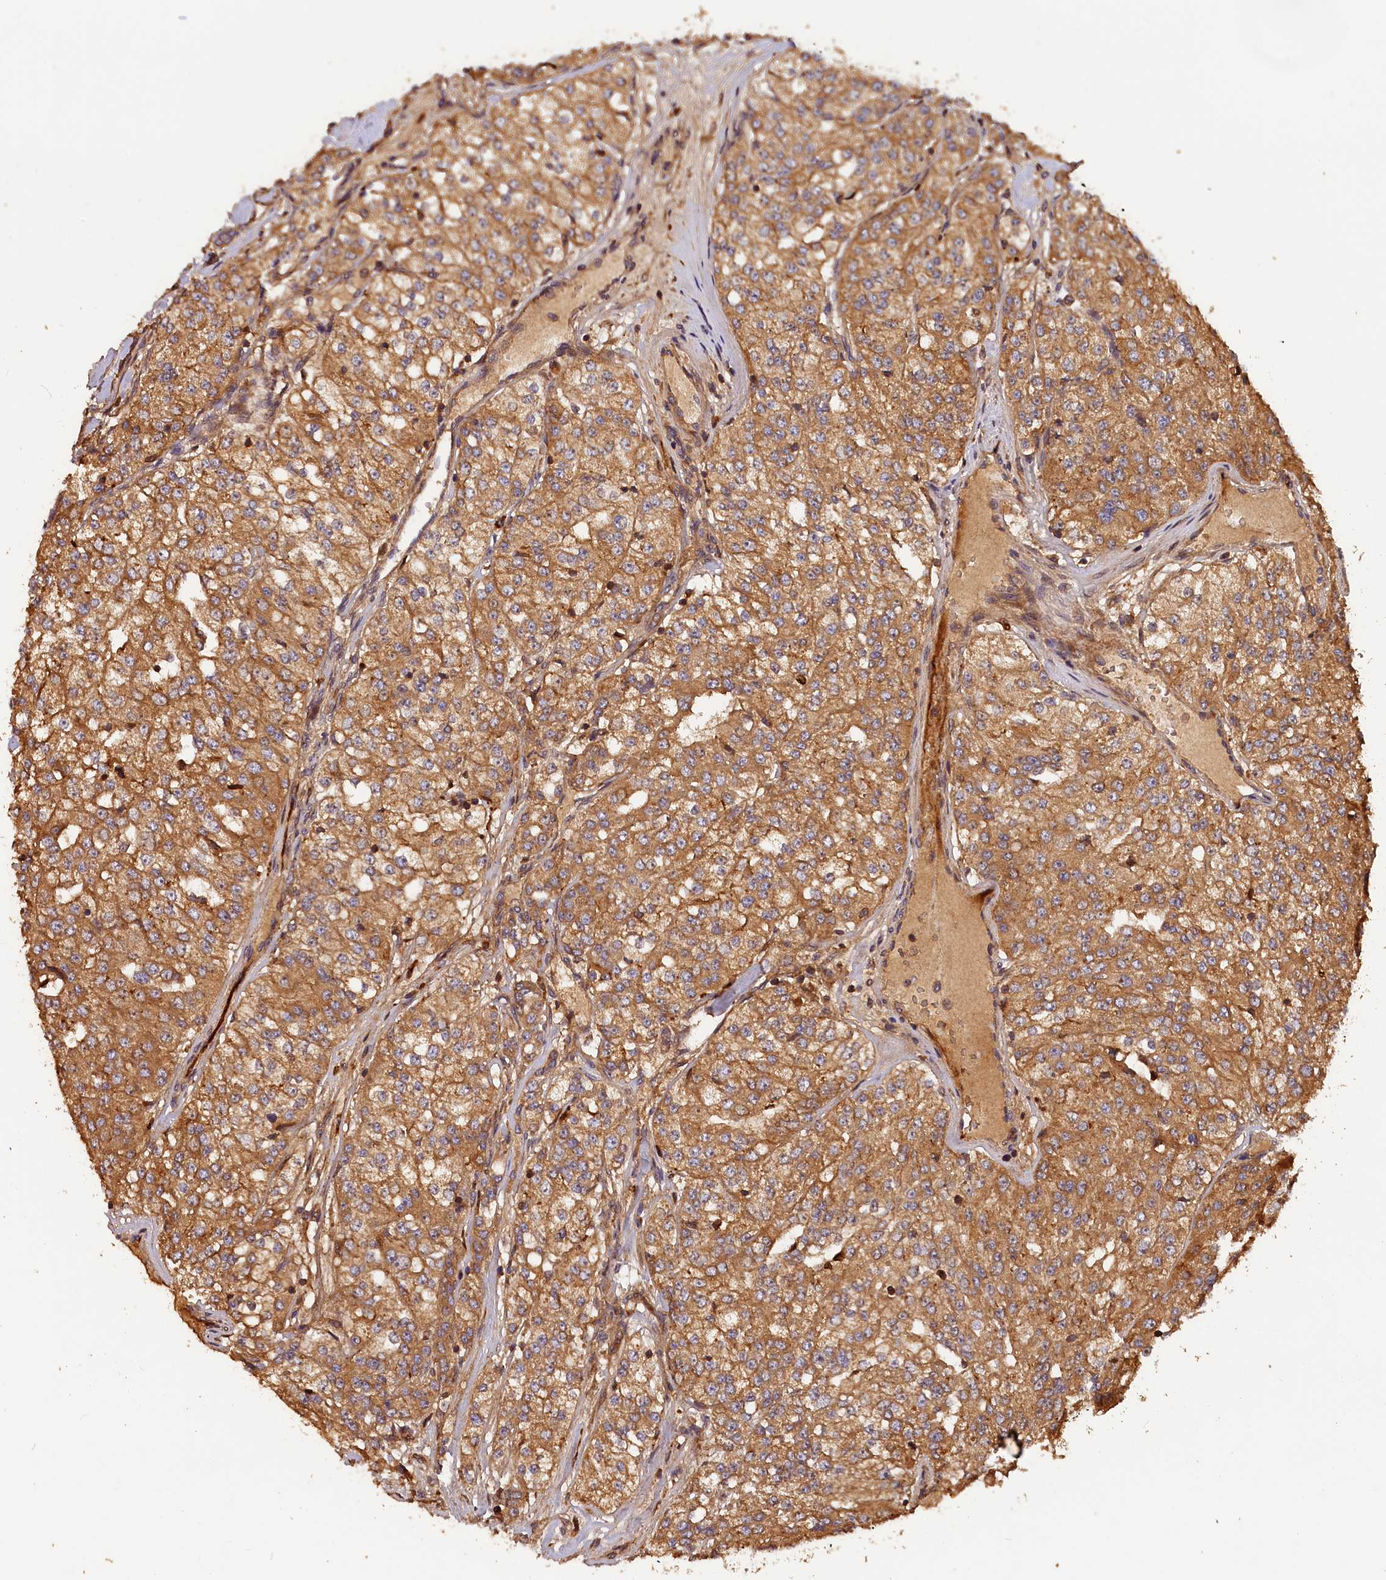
{"staining": {"intensity": "moderate", "quantity": ">75%", "location": "cytoplasmic/membranous"}, "tissue": "renal cancer", "cell_type": "Tumor cells", "image_type": "cancer", "snomed": [{"axis": "morphology", "description": "Adenocarcinoma, NOS"}, {"axis": "topography", "description": "Kidney"}], "caption": "Immunohistochemistry of renal cancer shows medium levels of moderate cytoplasmic/membranous staining in approximately >75% of tumor cells.", "gene": "HMOX2", "patient": {"sex": "female", "age": 63}}